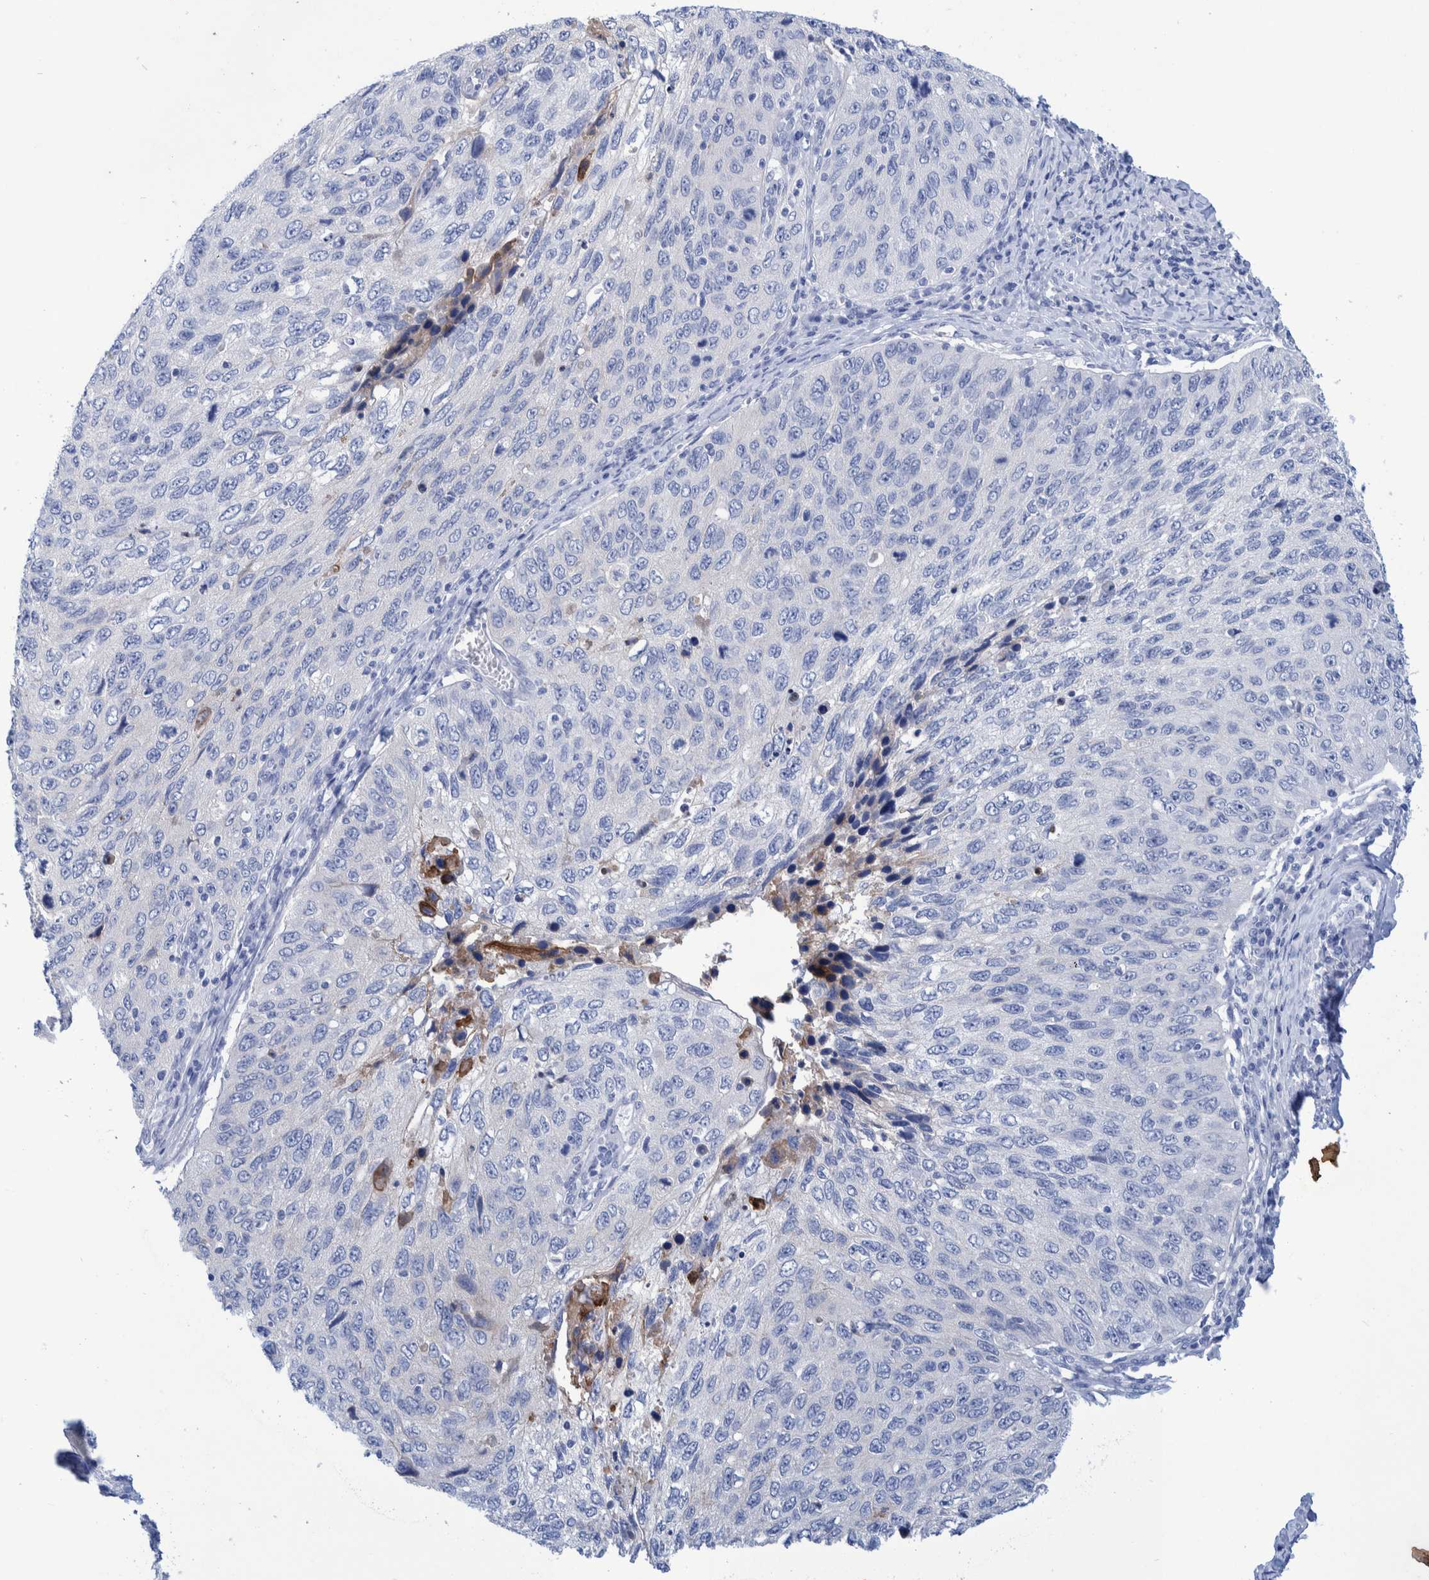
{"staining": {"intensity": "negative", "quantity": "none", "location": "none"}, "tissue": "cervical cancer", "cell_type": "Tumor cells", "image_type": "cancer", "snomed": [{"axis": "morphology", "description": "Squamous cell carcinoma, NOS"}, {"axis": "topography", "description": "Cervix"}], "caption": "Tumor cells are negative for protein expression in human cervical squamous cell carcinoma. (Brightfield microscopy of DAB (3,3'-diaminobenzidine) immunohistochemistry (IHC) at high magnification).", "gene": "PERP", "patient": {"sex": "female", "age": 53}}